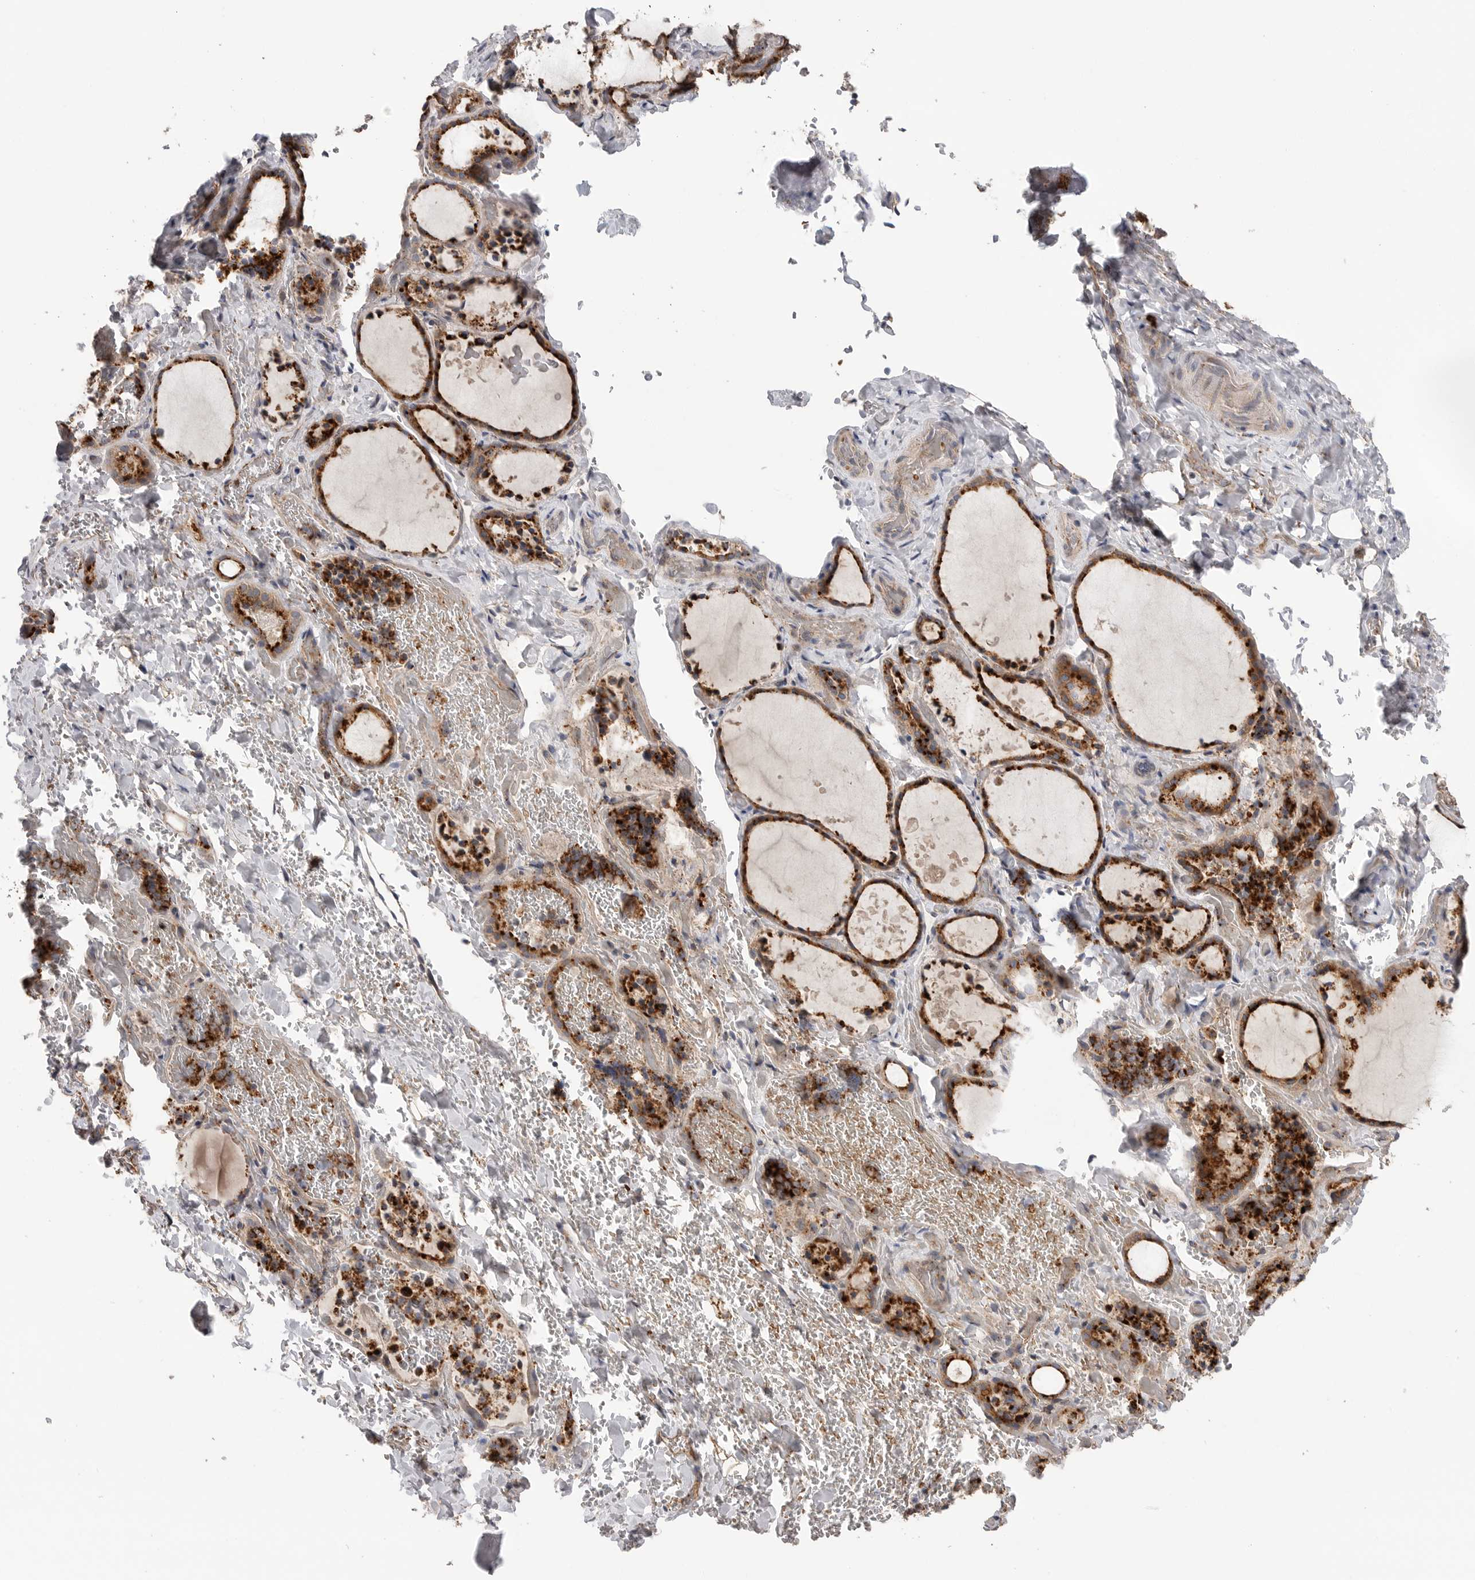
{"staining": {"intensity": "strong", "quantity": ">75%", "location": "cytoplasmic/membranous"}, "tissue": "thyroid gland", "cell_type": "Glandular cells", "image_type": "normal", "snomed": [{"axis": "morphology", "description": "Normal tissue, NOS"}, {"axis": "topography", "description": "Thyroid gland"}], "caption": "Strong cytoplasmic/membranous staining is appreciated in about >75% of glandular cells in unremarkable thyroid gland. The staining is performed using DAB brown chromogen to label protein expression. The nuclei are counter-stained blue using hematoxylin.", "gene": "GALNS", "patient": {"sex": "female", "age": 44}}